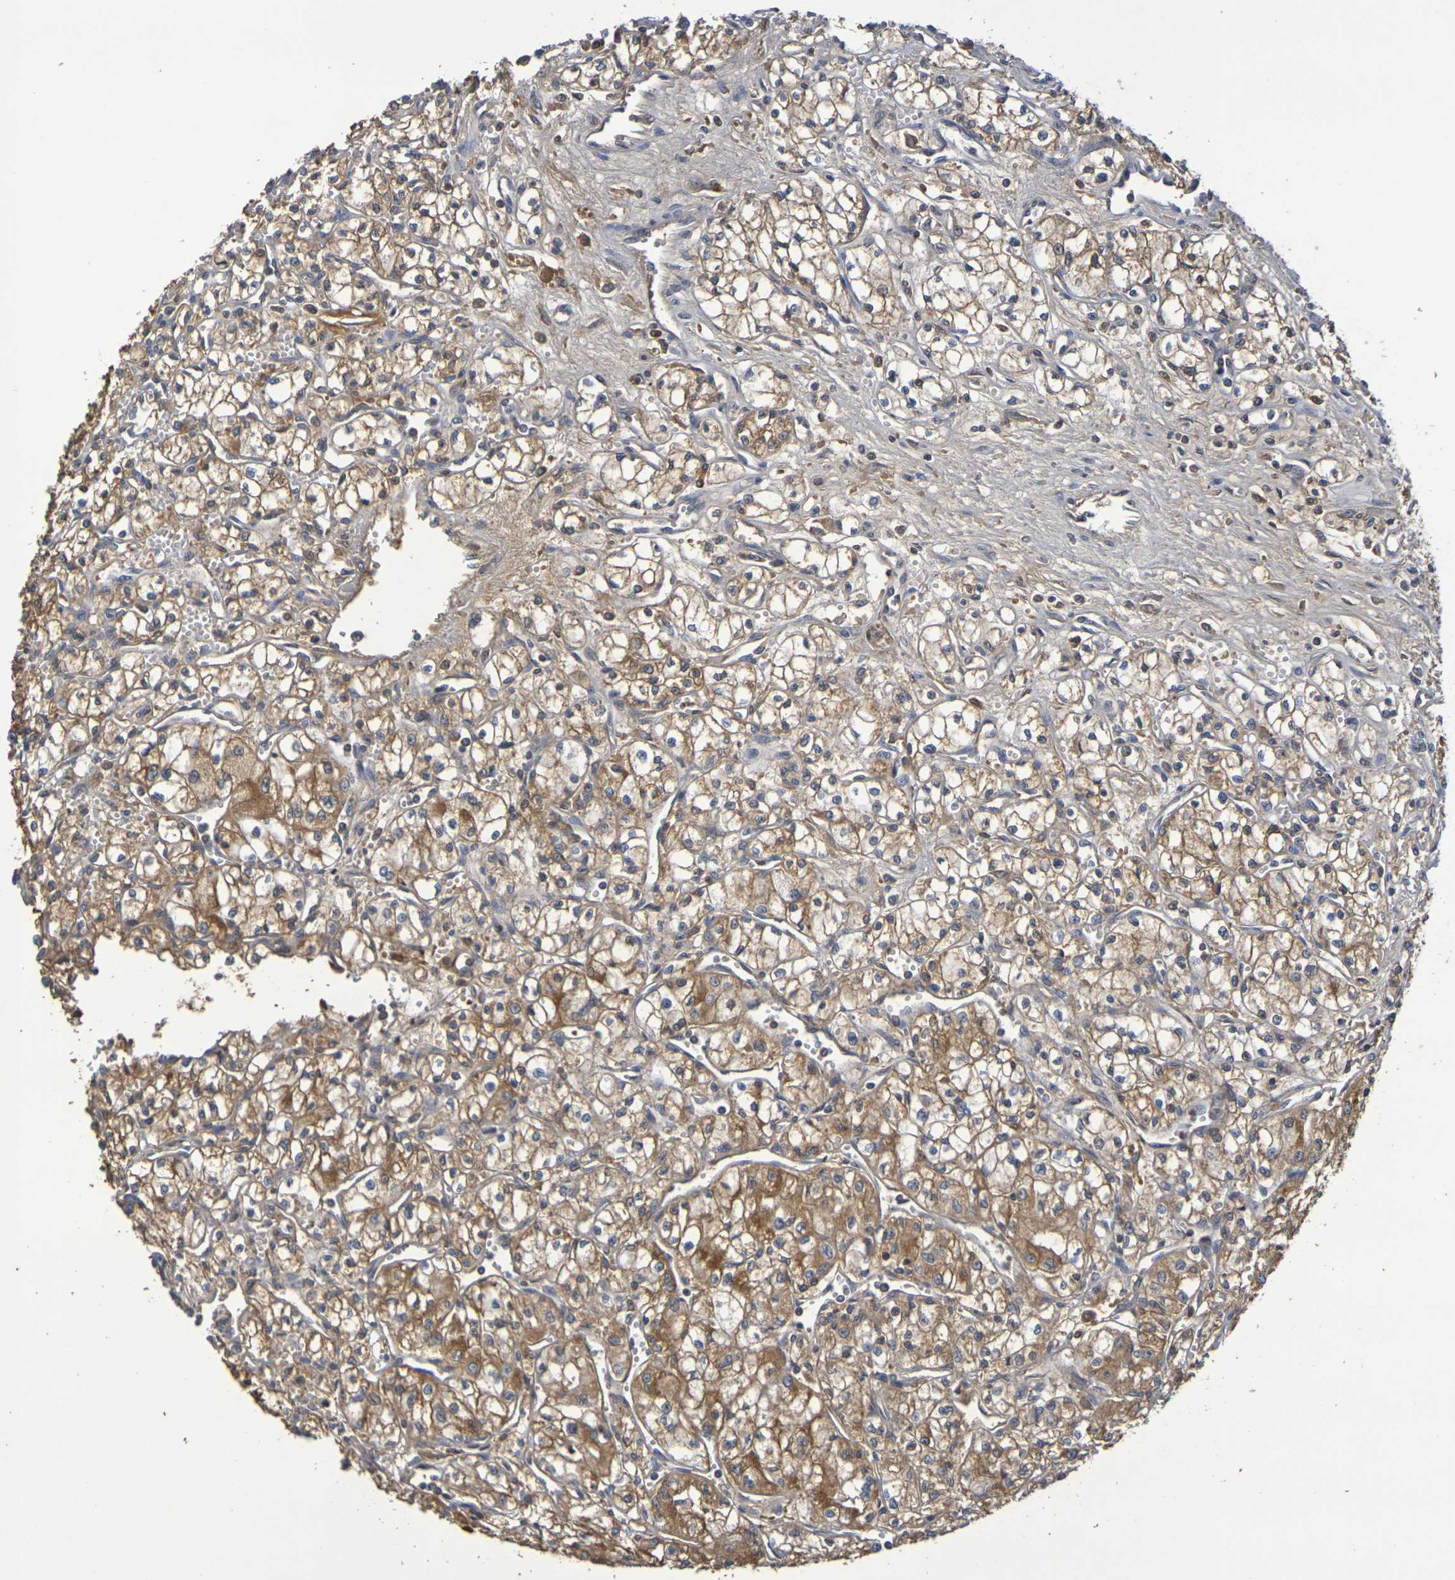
{"staining": {"intensity": "moderate", "quantity": ">75%", "location": "cytoplasmic/membranous"}, "tissue": "renal cancer", "cell_type": "Tumor cells", "image_type": "cancer", "snomed": [{"axis": "morphology", "description": "Normal tissue, NOS"}, {"axis": "morphology", "description": "Adenocarcinoma, NOS"}, {"axis": "topography", "description": "Kidney"}], "caption": "Protein analysis of adenocarcinoma (renal) tissue displays moderate cytoplasmic/membranous expression in about >75% of tumor cells.", "gene": "TERF2", "patient": {"sex": "male", "age": 59}}